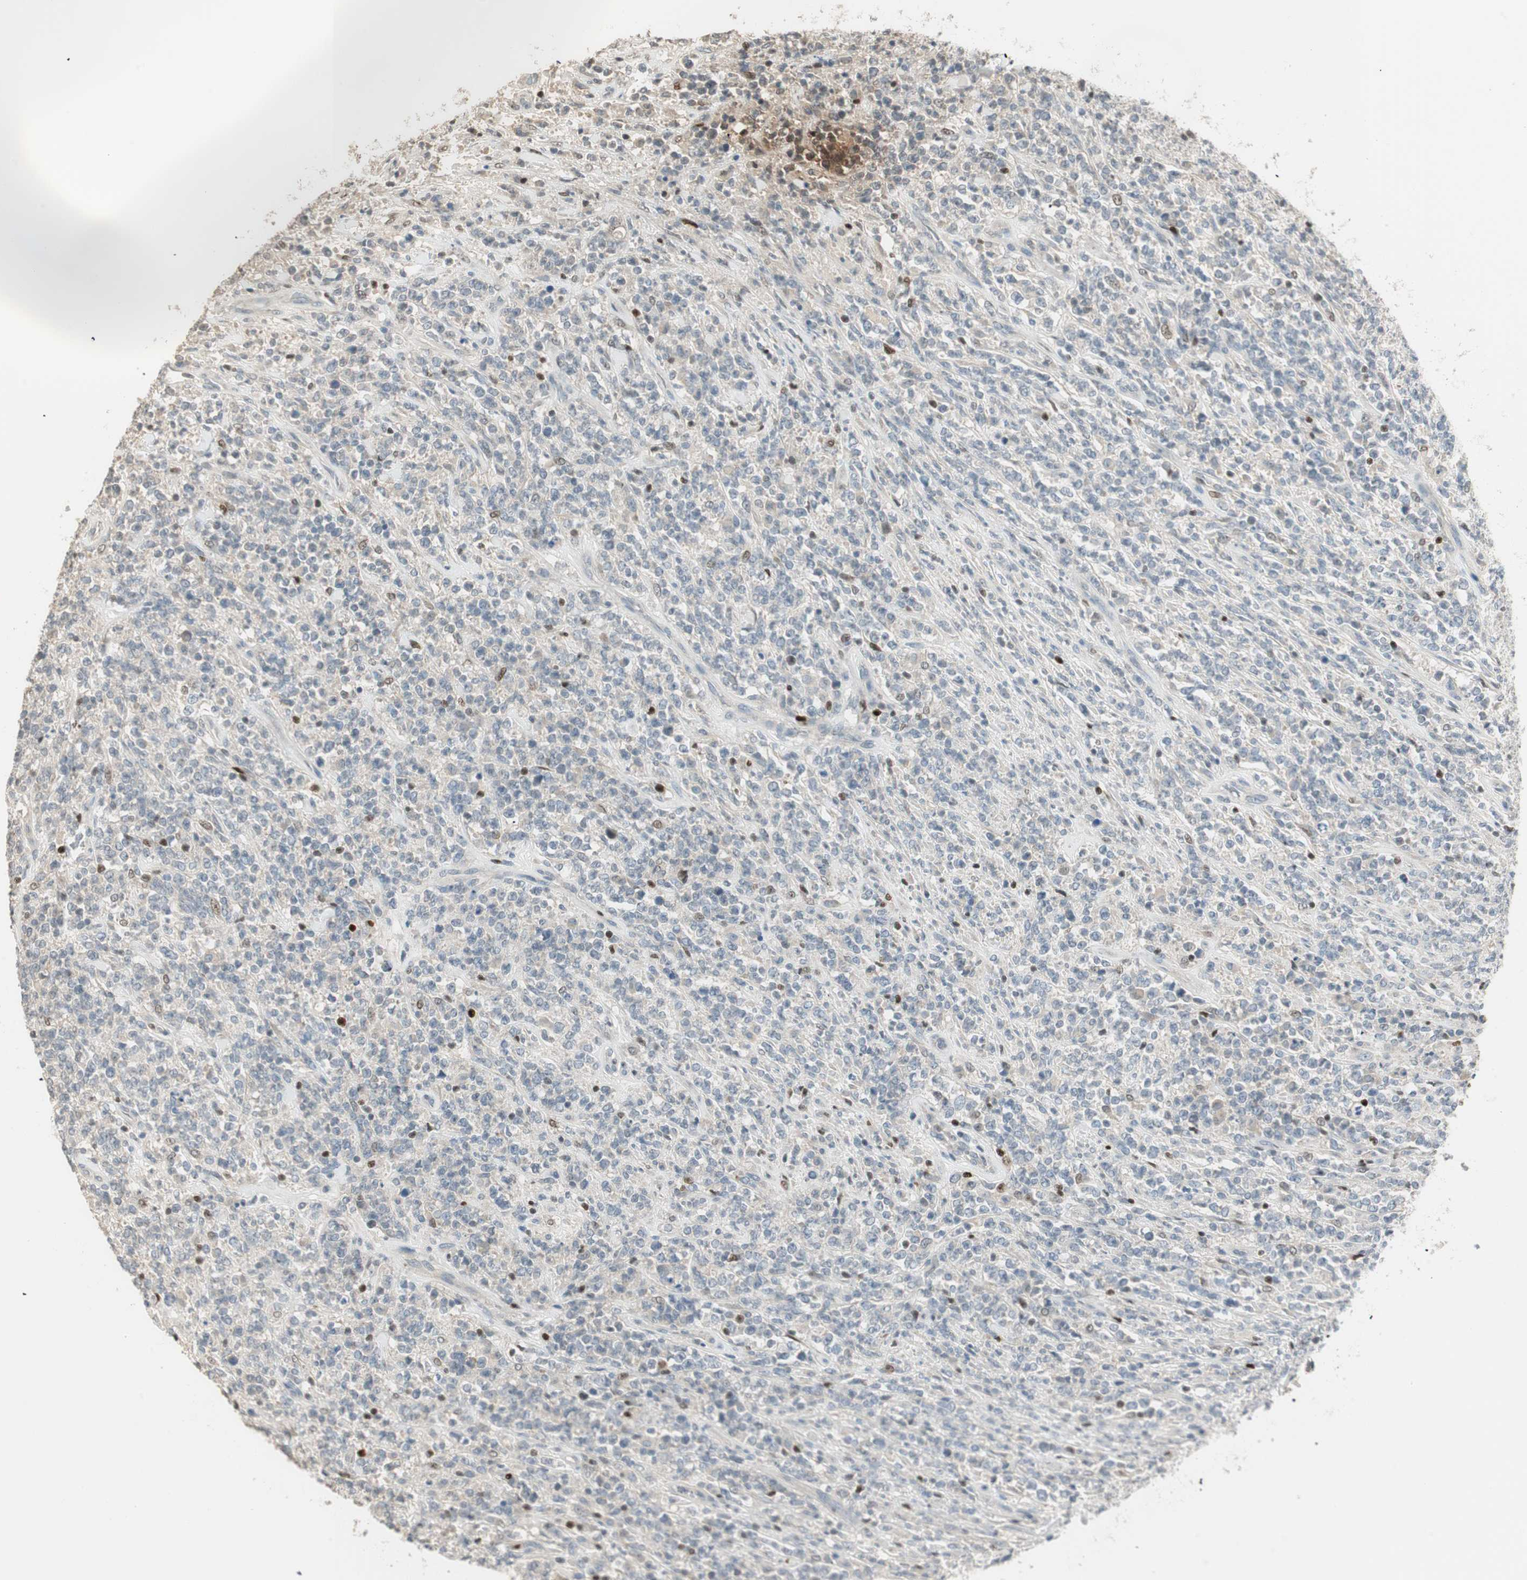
{"staining": {"intensity": "negative", "quantity": "none", "location": "none"}, "tissue": "lymphoma", "cell_type": "Tumor cells", "image_type": "cancer", "snomed": [{"axis": "morphology", "description": "Malignant lymphoma, non-Hodgkin's type, High grade"}, {"axis": "topography", "description": "Soft tissue"}], "caption": "An immunohistochemistry (IHC) photomicrograph of high-grade malignant lymphoma, non-Hodgkin's type is shown. There is no staining in tumor cells of high-grade malignant lymphoma, non-Hodgkin's type. (Brightfield microscopy of DAB IHC at high magnification).", "gene": "RUNX2", "patient": {"sex": "male", "age": 18}}